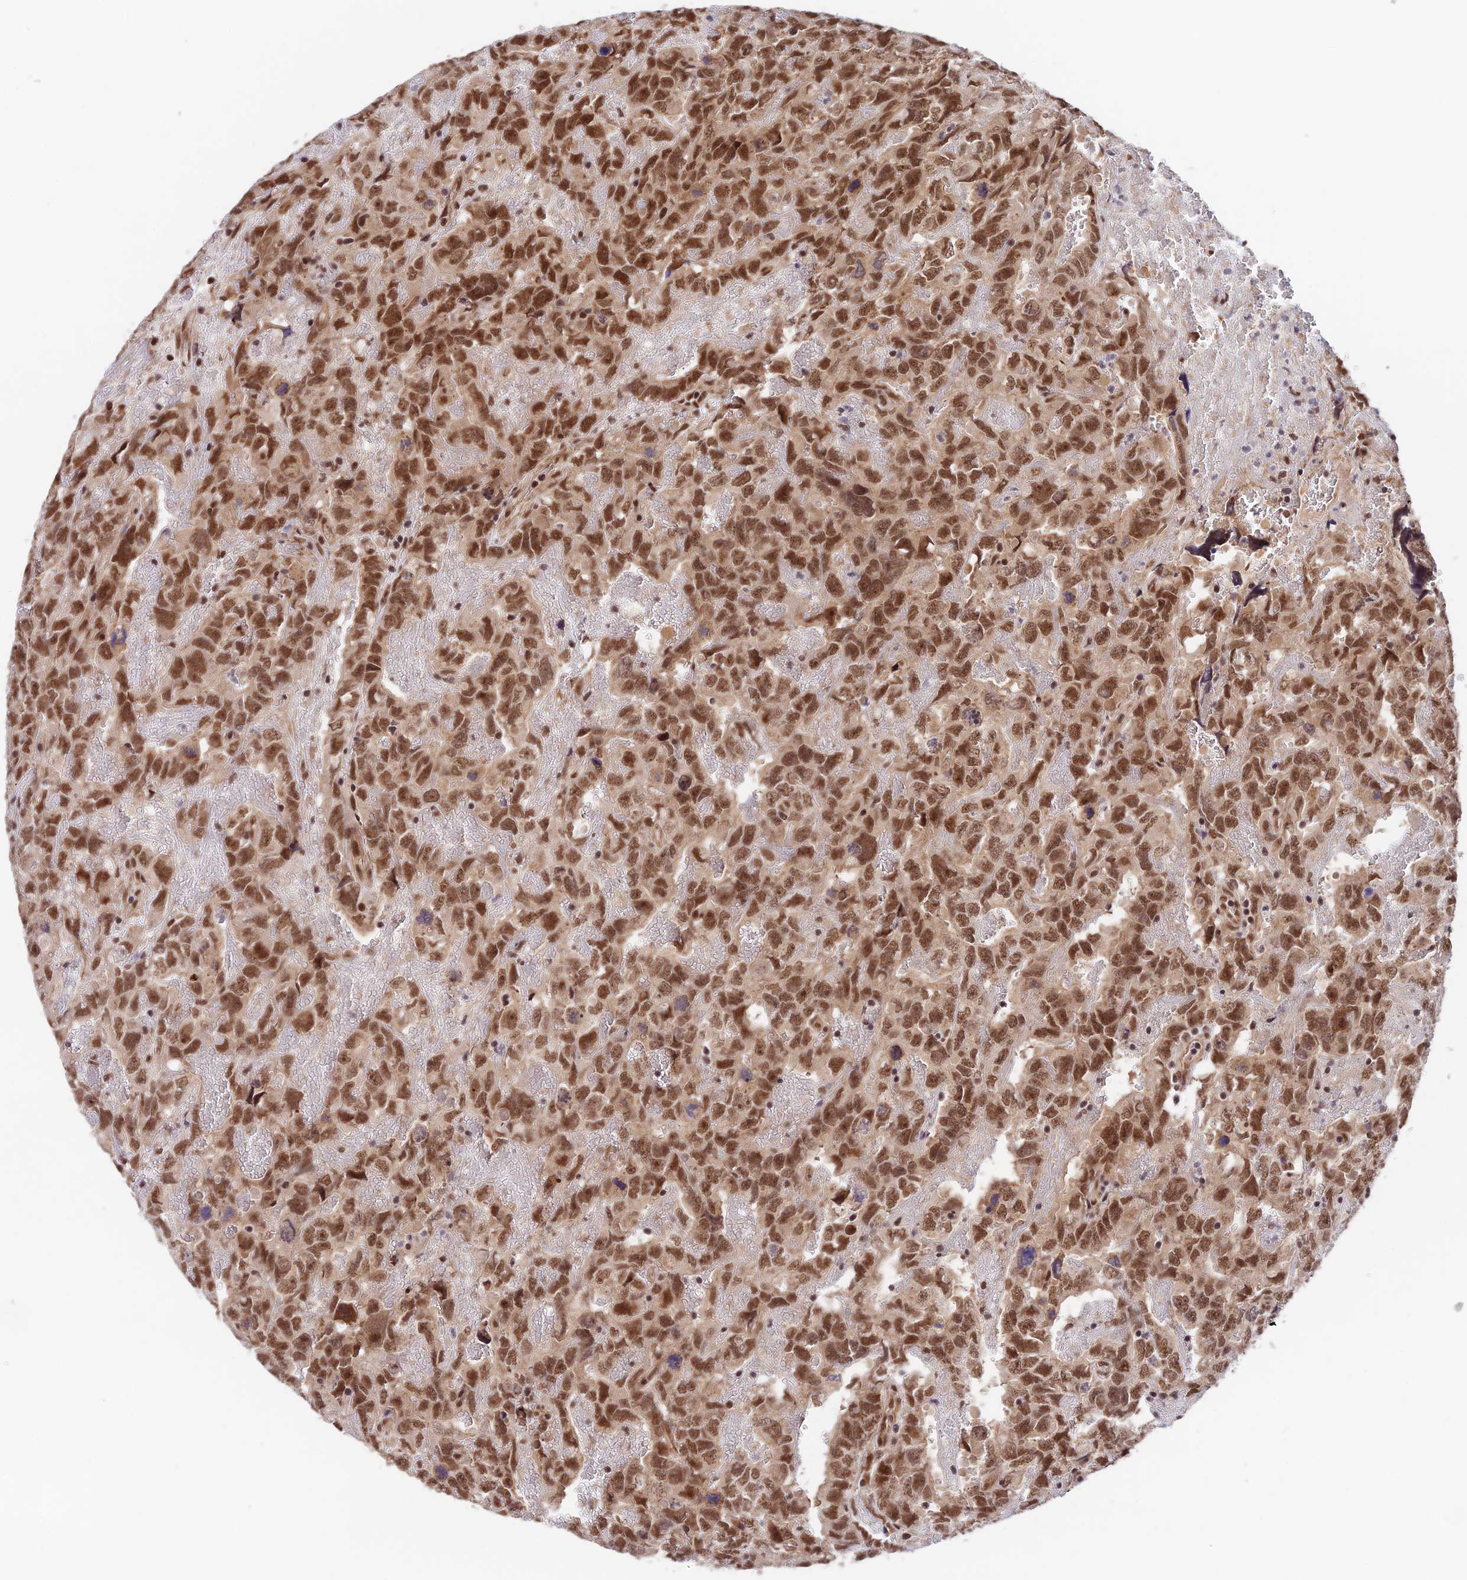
{"staining": {"intensity": "moderate", "quantity": ">75%", "location": "nuclear"}, "tissue": "testis cancer", "cell_type": "Tumor cells", "image_type": "cancer", "snomed": [{"axis": "morphology", "description": "Carcinoma, Embryonal, NOS"}, {"axis": "topography", "description": "Testis"}], "caption": "This is a micrograph of immunohistochemistry (IHC) staining of testis embryonal carcinoma, which shows moderate staining in the nuclear of tumor cells.", "gene": "RBM42", "patient": {"sex": "male", "age": 45}}